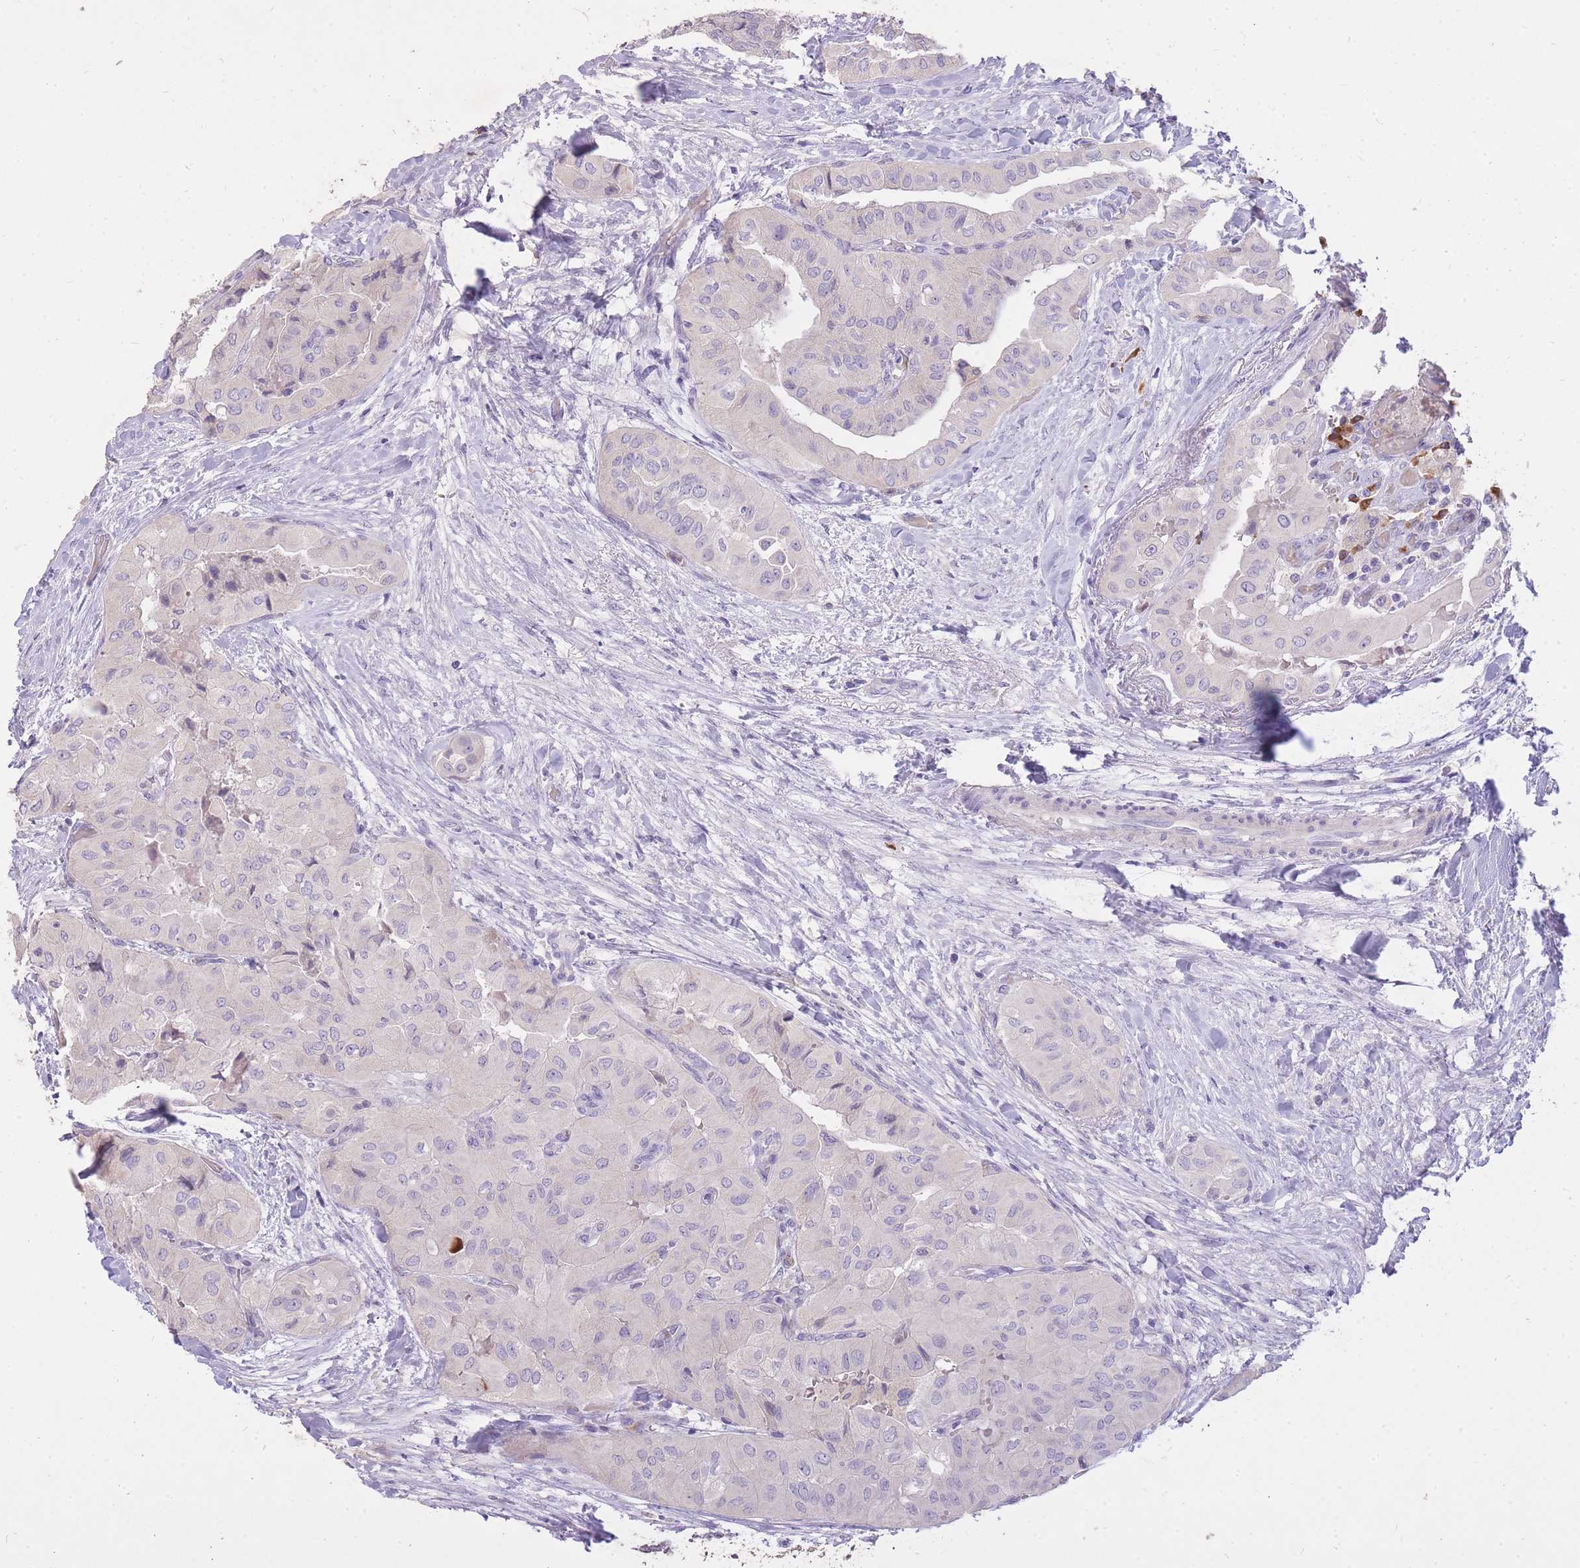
{"staining": {"intensity": "negative", "quantity": "none", "location": "none"}, "tissue": "head and neck cancer", "cell_type": "Tumor cells", "image_type": "cancer", "snomed": [{"axis": "morphology", "description": "Adenocarcinoma, NOS"}, {"axis": "topography", "description": "Head-Neck"}], "caption": "There is no significant staining in tumor cells of head and neck cancer.", "gene": "FRG2C", "patient": {"sex": "male", "age": 66}}